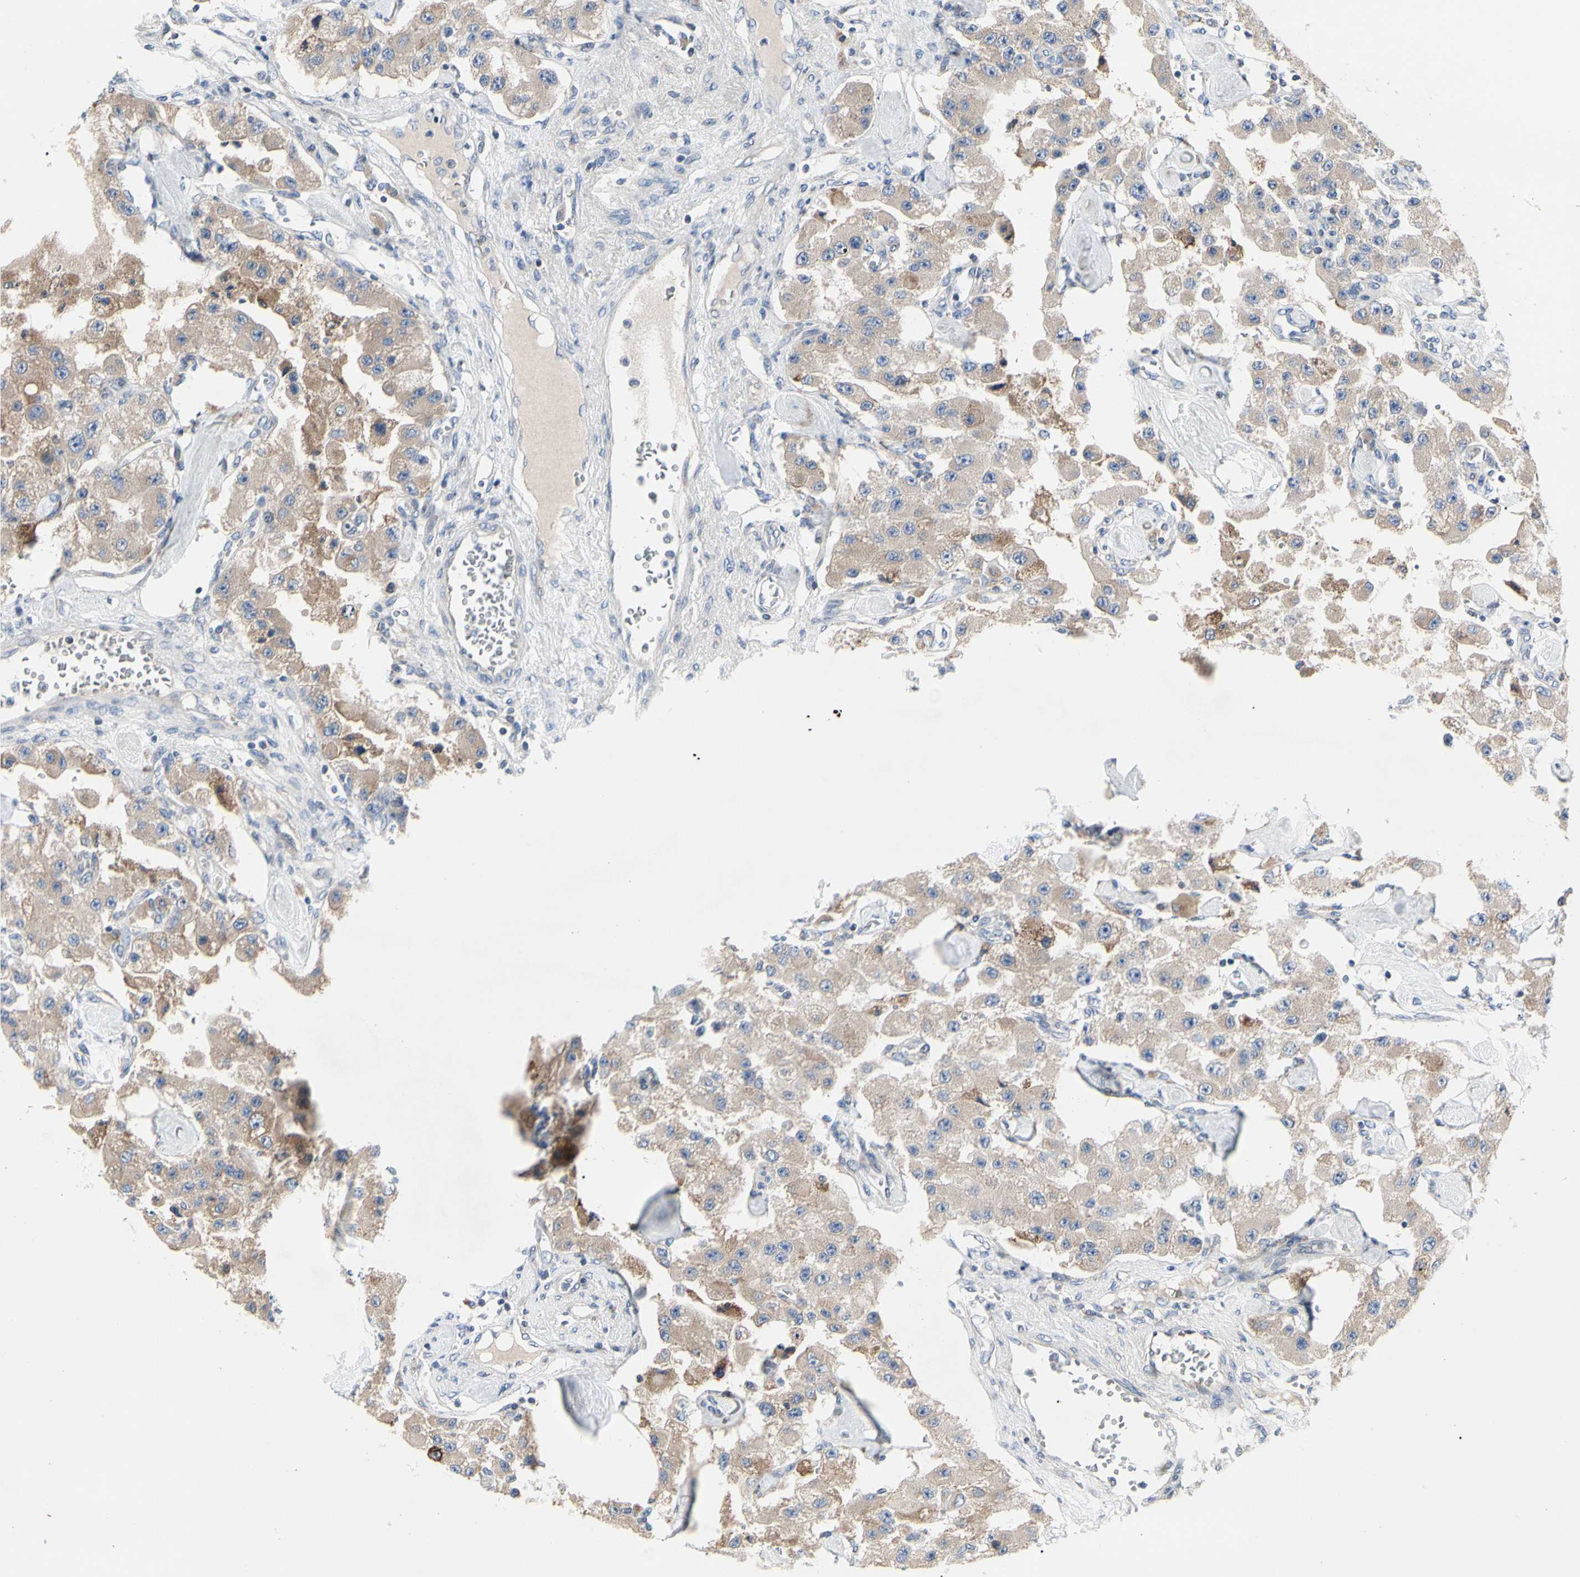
{"staining": {"intensity": "weak", "quantity": ">75%", "location": "cytoplasmic/membranous"}, "tissue": "carcinoid", "cell_type": "Tumor cells", "image_type": "cancer", "snomed": [{"axis": "morphology", "description": "Carcinoid, malignant, NOS"}, {"axis": "topography", "description": "Pancreas"}], "caption": "Weak cytoplasmic/membranous positivity for a protein is identified in about >75% of tumor cells of carcinoid using immunohistochemistry (IHC).", "gene": "MMEL1", "patient": {"sex": "male", "age": 41}}